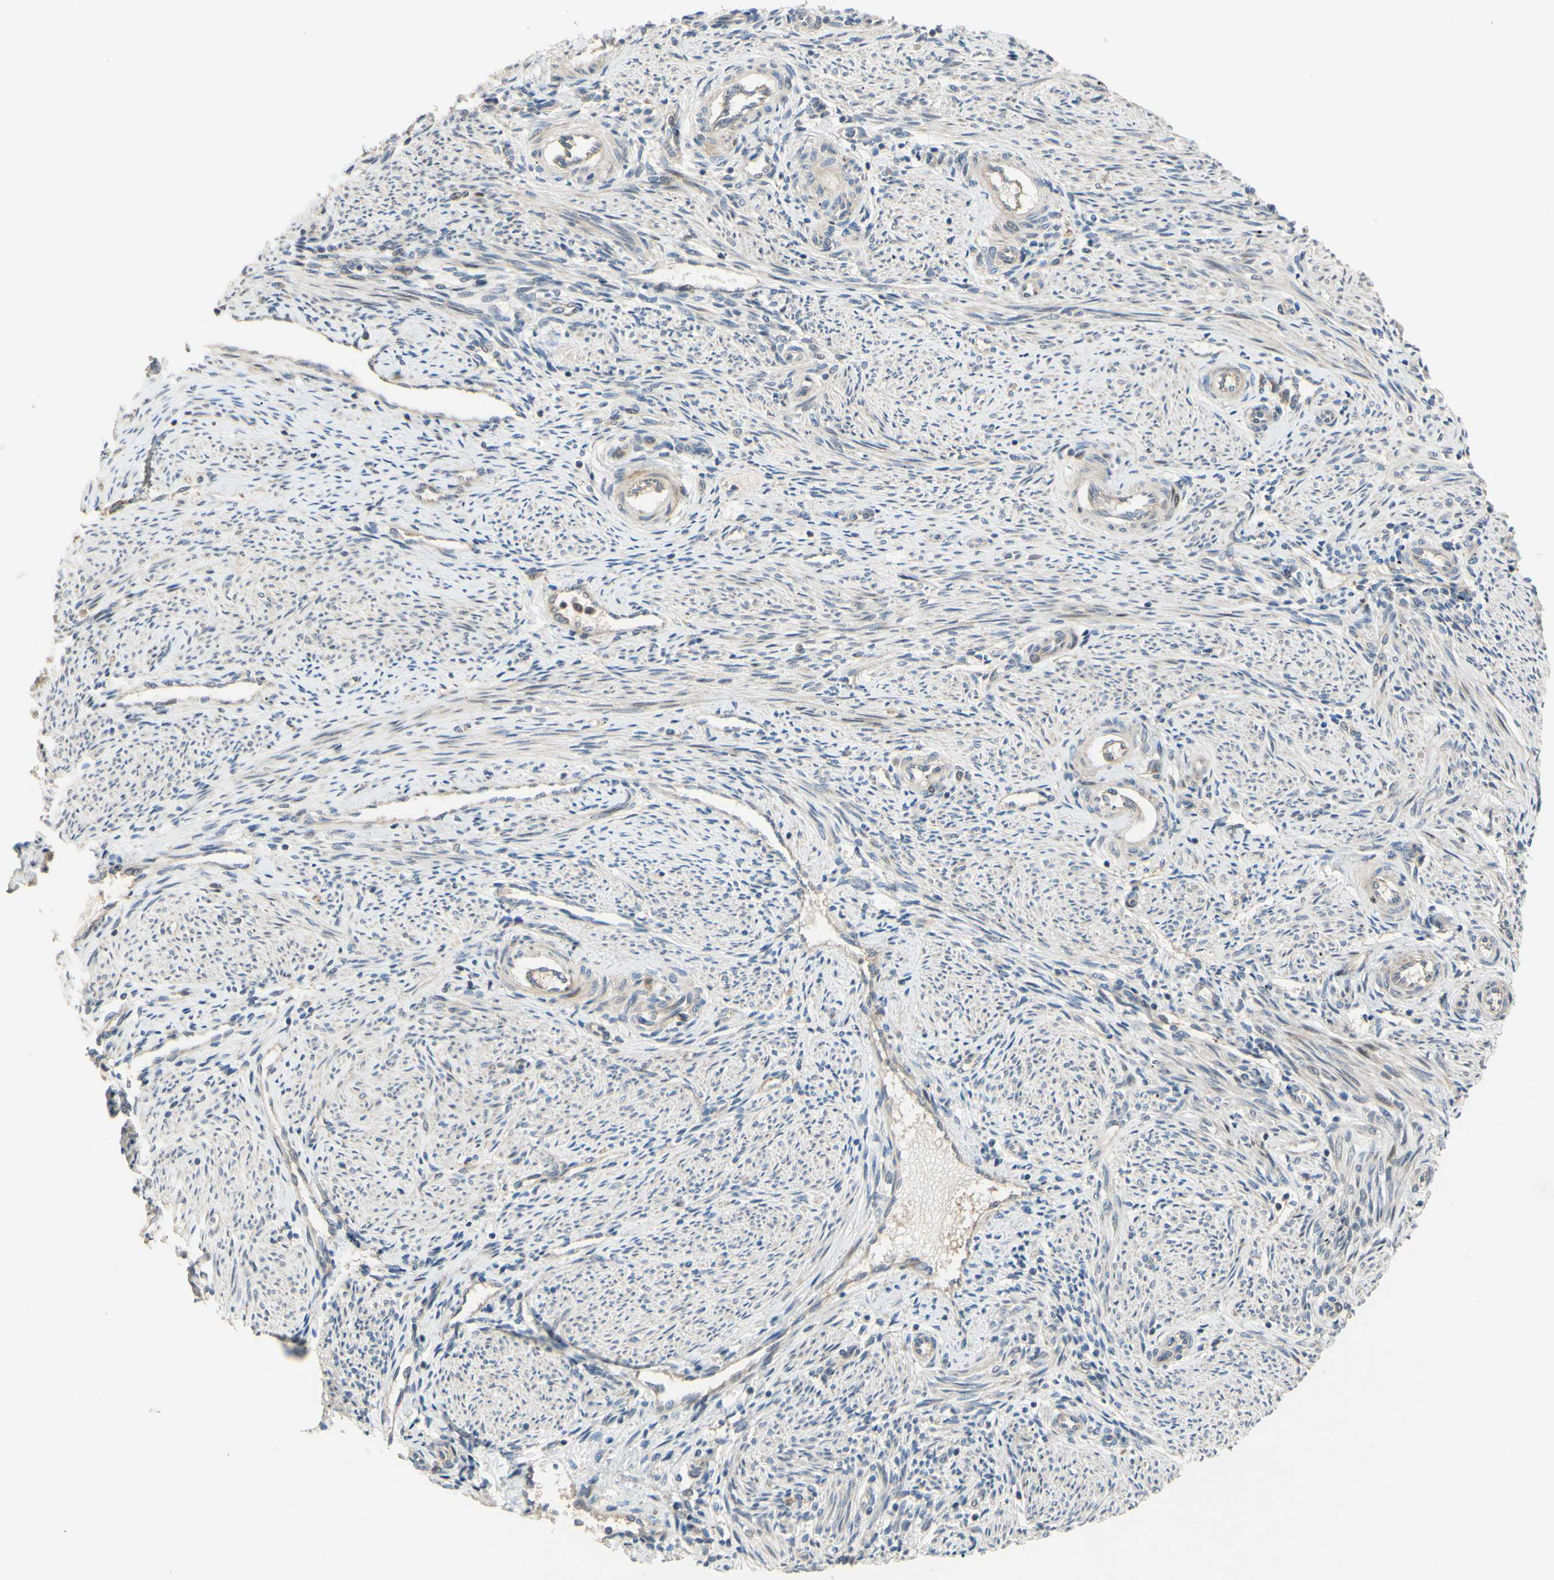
{"staining": {"intensity": "weak", "quantity": ">75%", "location": "cytoplasmic/membranous"}, "tissue": "endometrium", "cell_type": "Cells in endometrial stroma", "image_type": "normal", "snomed": [{"axis": "morphology", "description": "Normal tissue, NOS"}, {"axis": "topography", "description": "Endometrium"}], "caption": "Benign endometrium reveals weak cytoplasmic/membranous expression in approximately >75% of cells in endometrial stroma.", "gene": "SPTLC1", "patient": {"sex": "female", "age": 42}}